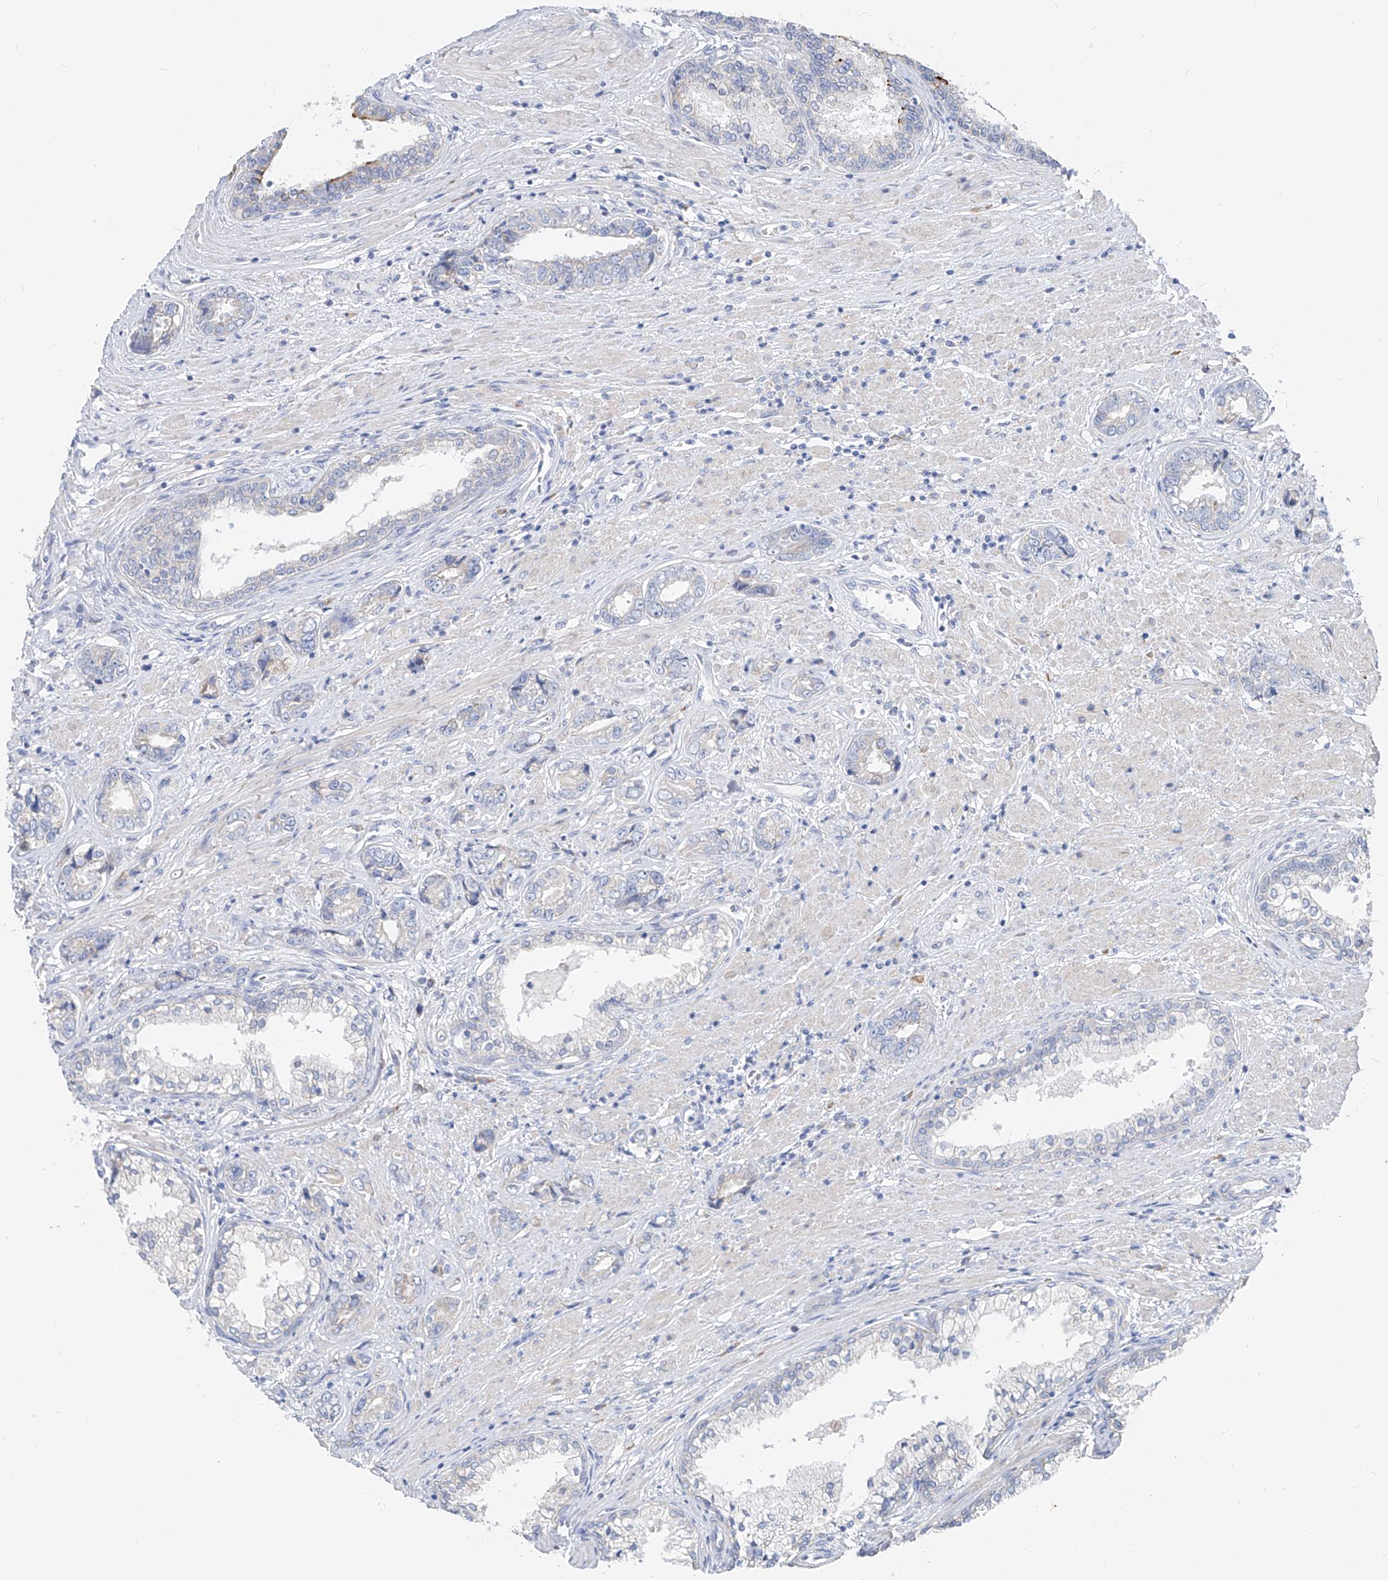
{"staining": {"intensity": "negative", "quantity": "none", "location": "none"}, "tissue": "prostate cancer", "cell_type": "Tumor cells", "image_type": "cancer", "snomed": [{"axis": "morphology", "description": "Adenocarcinoma, High grade"}, {"axis": "topography", "description": "Prostate"}], "caption": "The photomicrograph shows no staining of tumor cells in prostate adenocarcinoma (high-grade).", "gene": "UFL1", "patient": {"sex": "male", "age": 61}}